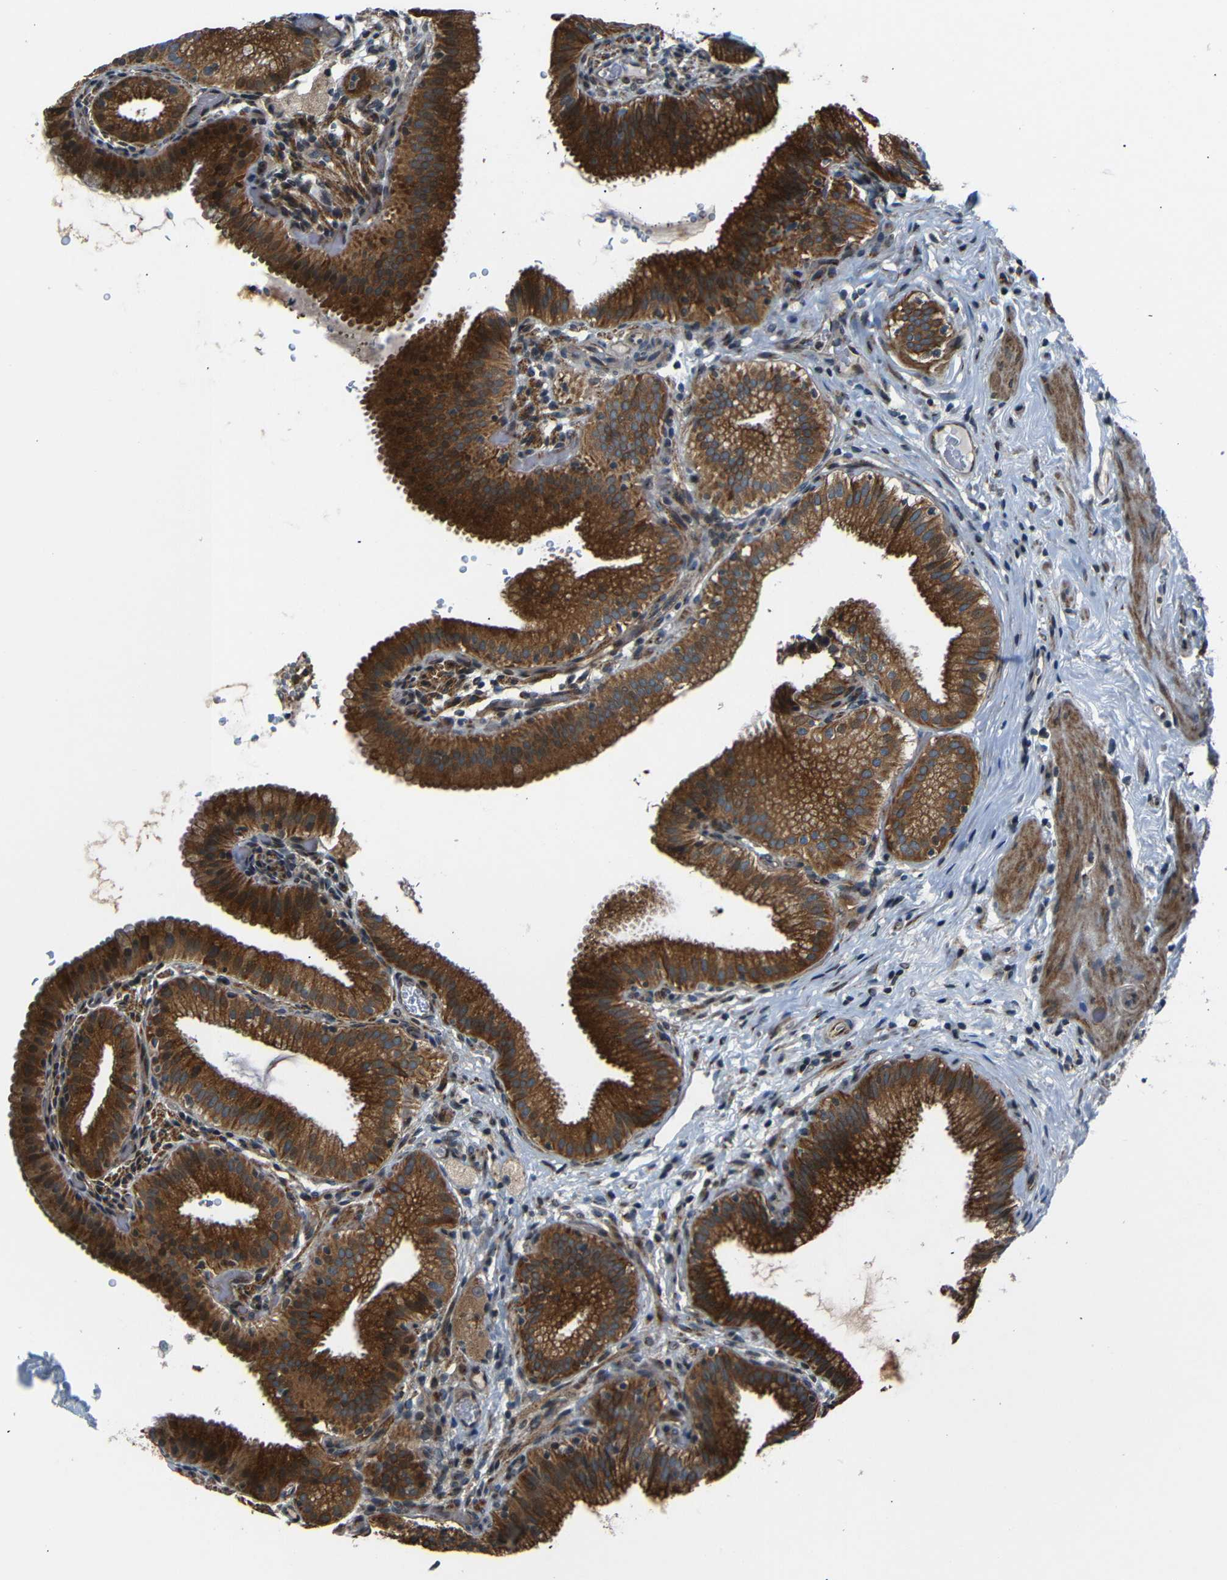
{"staining": {"intensity": "strong", "quantity": ">75%", "location": "cytoplasmic/membranous"}, "tissue": "gallbladder", "cell_type": "Glandular cells", "image_type": "normal", "snomed": [{"axis": "morphology", "description": "Normal tissue, NOS"}, {"axis": "topography", "description": "Gallbladder"}], "caption": "Brown immunohistochemical staining in unremarkable human gallbladder displays strong cytoplasmic/membranous staining in approximately >75% of glandular cells.", "gene": "AKAP9", "patient": {"sex": "male", "age": 54}}